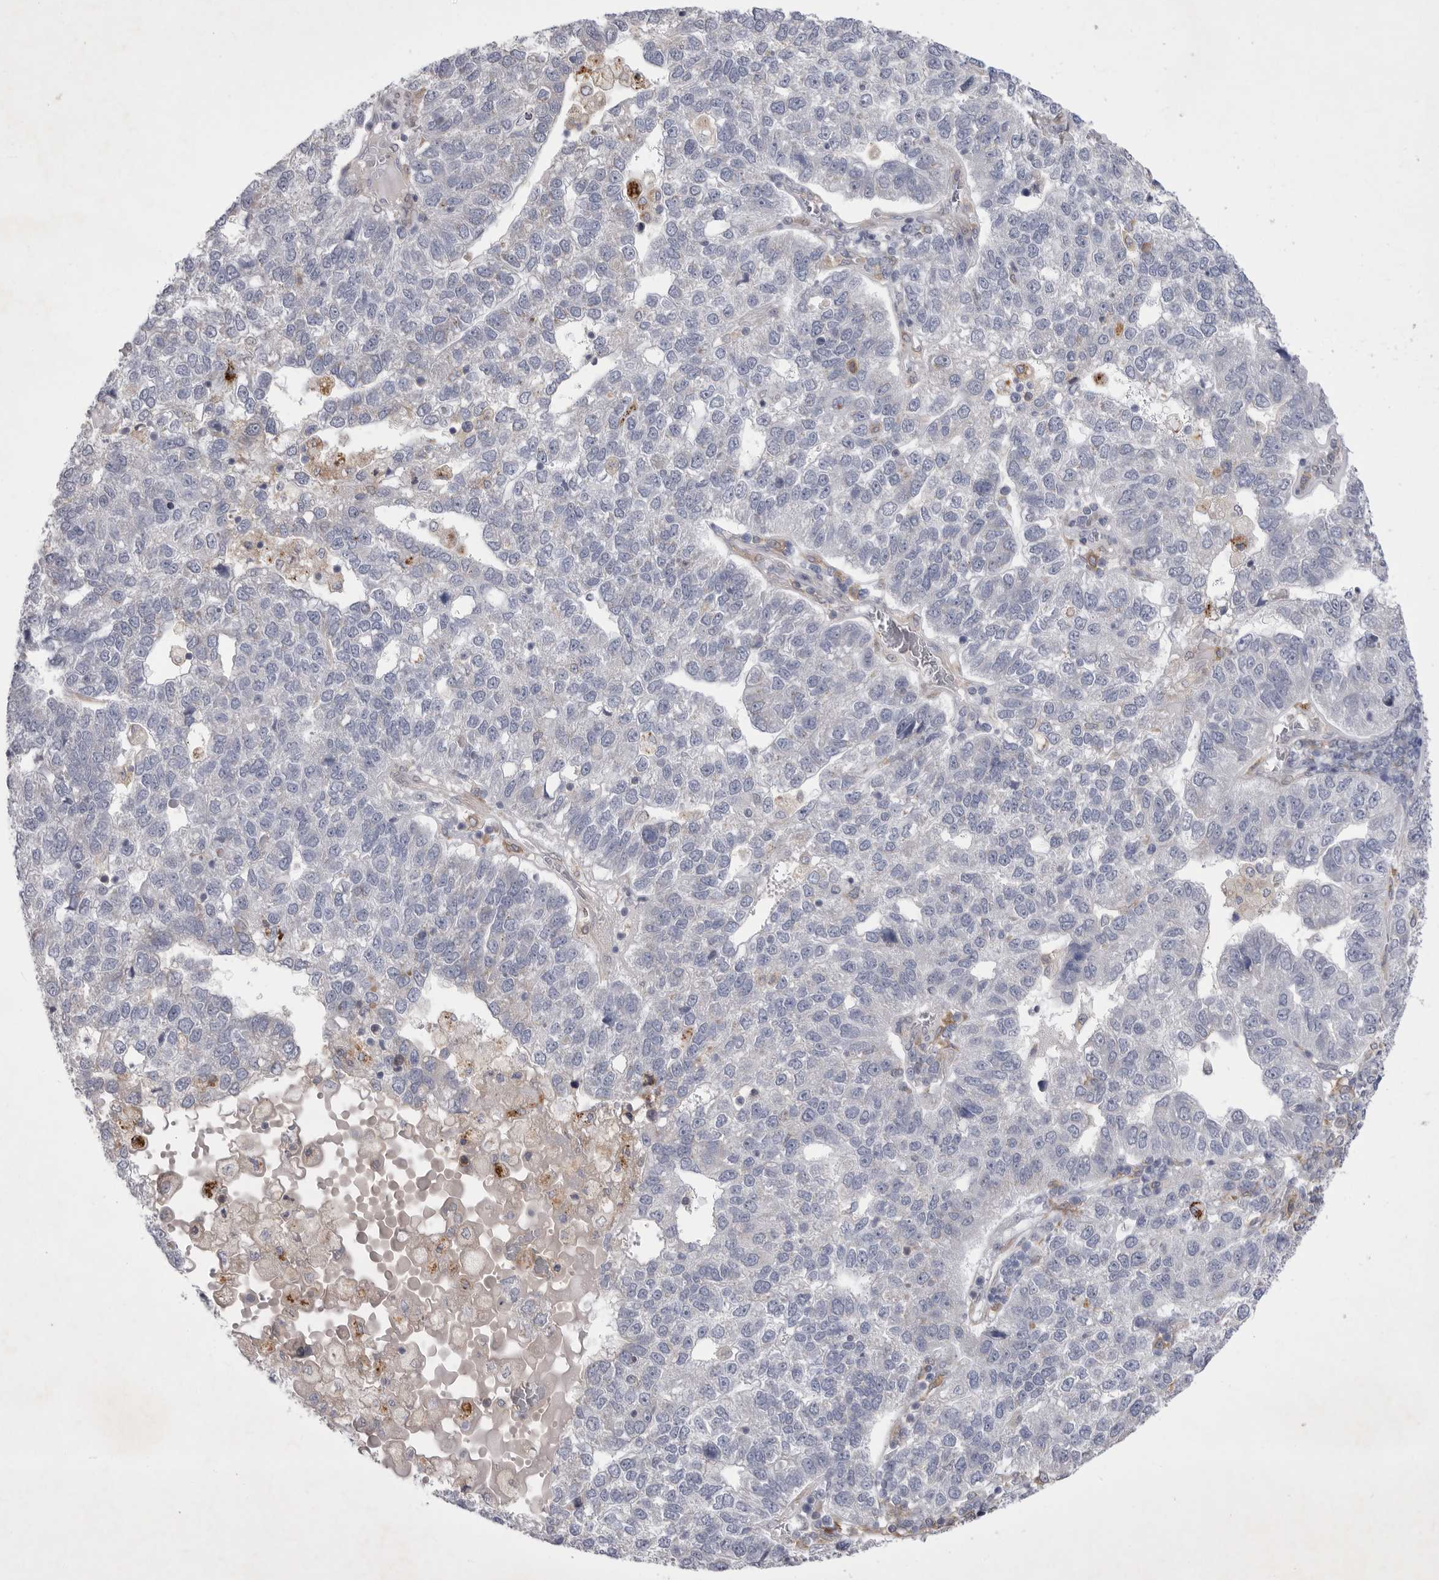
{"staining": {"intensity": "negative", "quantity": "none", "location": "none"}, "tissue": "pancreatic cancer", "cell_type": "Tumor cells", "image_type": "cancer", "snomed": [{"axis": "morphology", "description": "Adenocarcinoma, NOS"}, {"axis": "topography", "description": "Pancreas"}], "caption": "Histopathology image shows no significant protein staining in tumor cells of pancreatic cancer (adenocarcinoma). Nuclei are stained in blue.", "gene": "SIGLEC10", "patient": {"sex": "female", "age": 61}}